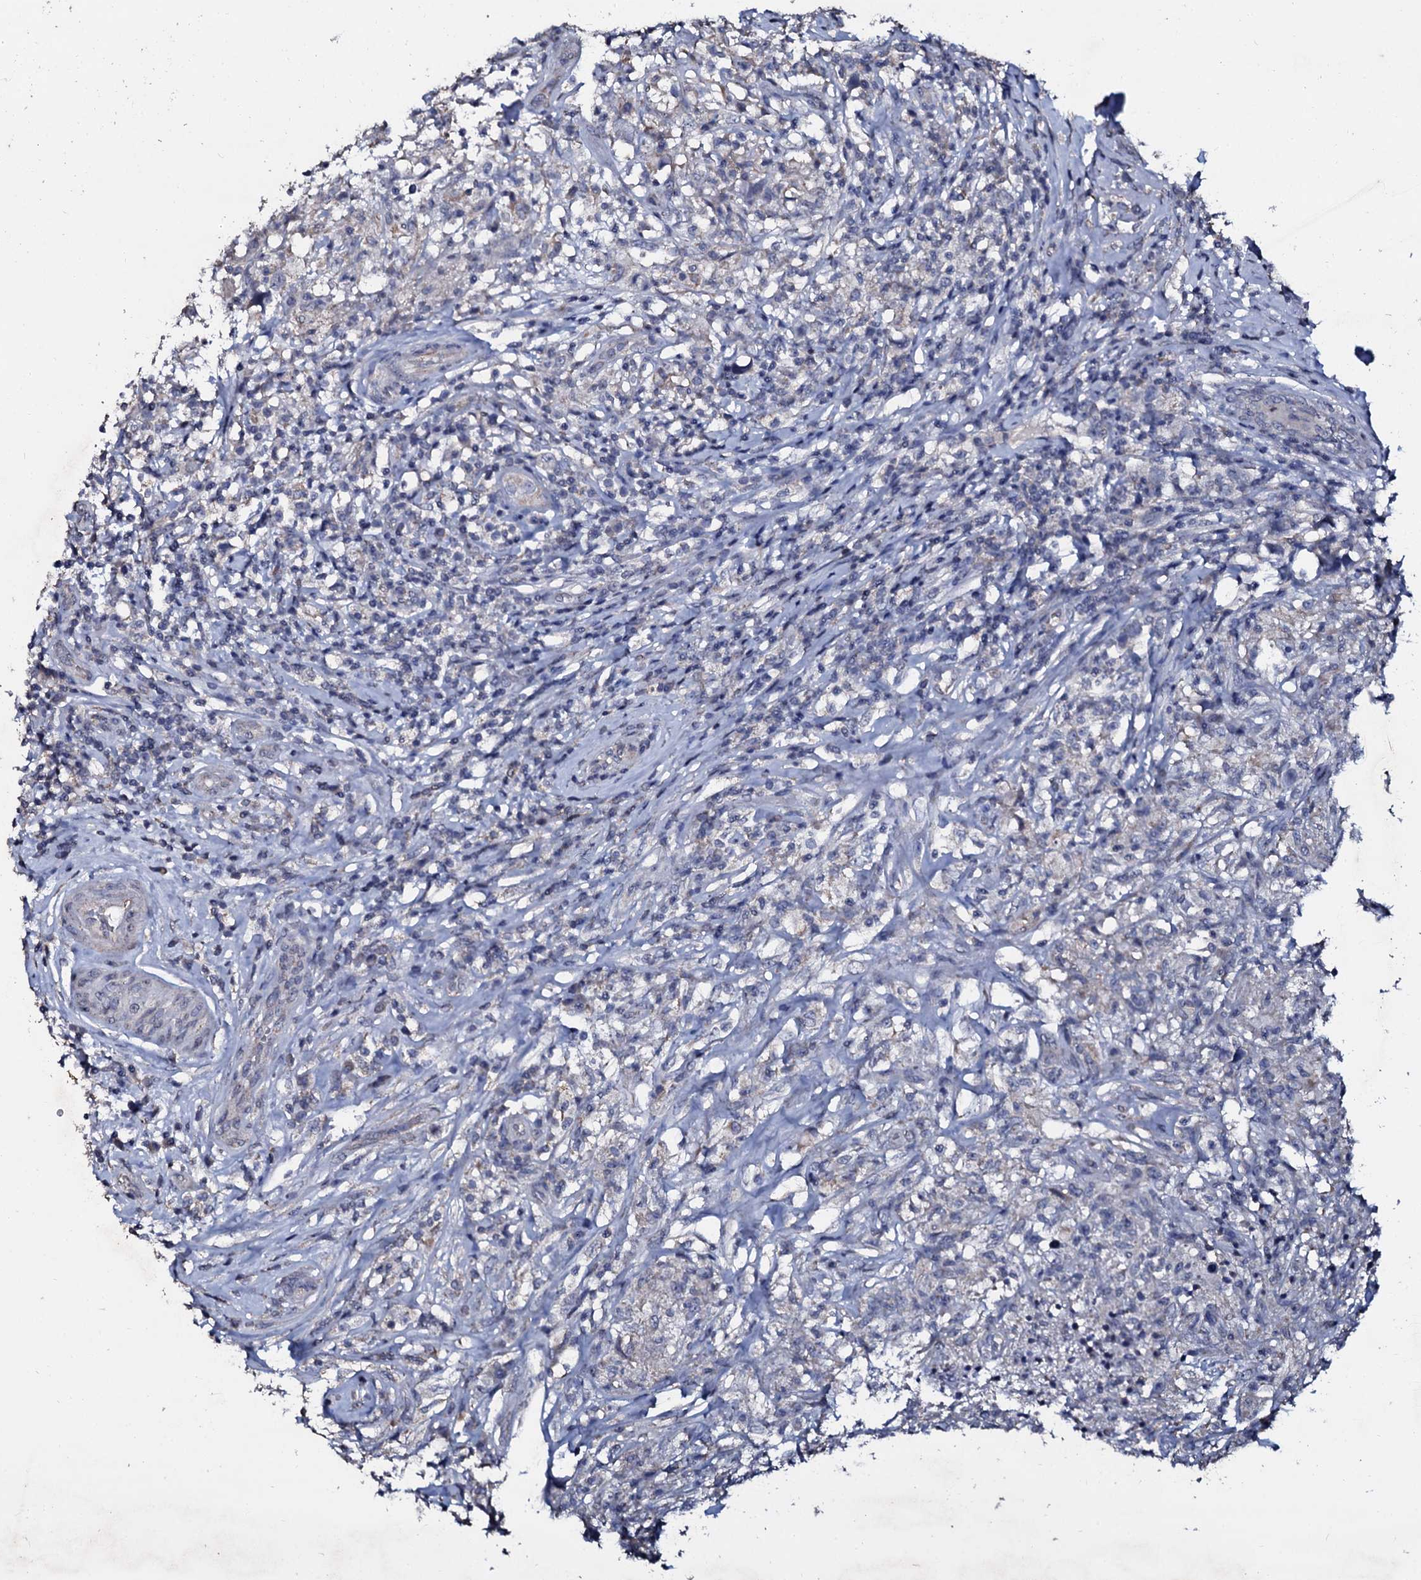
{"staining": {"intensity": "negative", "quantity": "none", "location": "none"}, "tissue": "testis cancer", "cell_type": "Tumor cells", "image_type": "cancer", "snomed": [{"axis": "morphology", "description": "Seminoma, NOS"}, {"axis": "topography", "description": "Testis"}], "caption": "A high-resolution micrograph shows immunohistochemistry staining of testis cancer (seminoma), which demonstrates no significant expression in tumor cells.", "gene": "SLC37A4", "patient": {"sex": "male", "age": 49}}